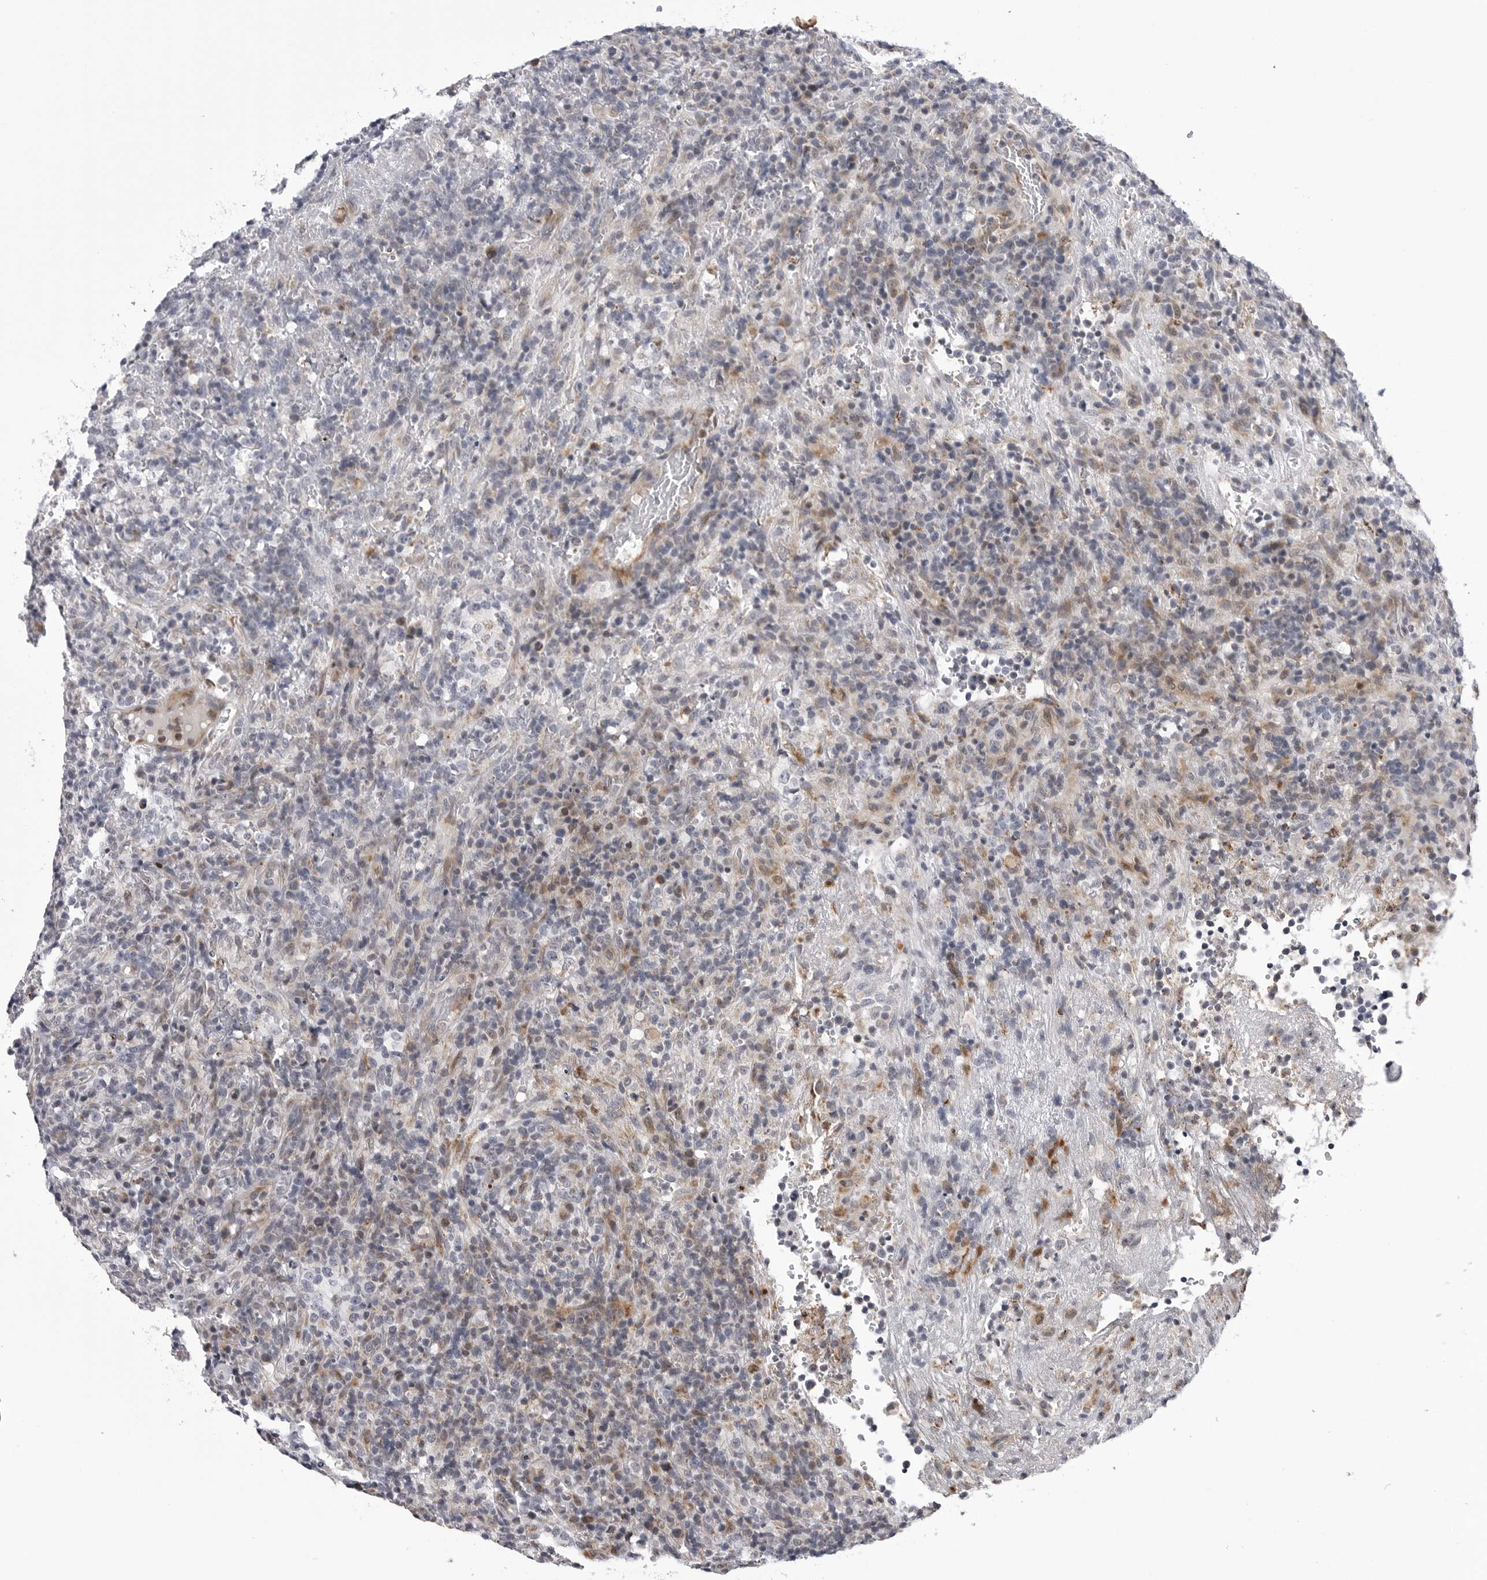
{"staining": {"intensity": "weak", "quantity": "<25%", "location": "cytoplasmic/membranous"}, "tissue": "lymphoma", "cell_type": "Tumor cells", "image_type": "cancer", "snomed": [{"axis": "morphology", "description": "Malignant lymphoma, non-Hodgkin's type, High grade"}, {"axis": "topography", "description": "Lymph node"}], "caption": "Malignant lymphoma, non-Hodgkin's type (high-grade) stained for a protein using immunohistochemistry (IHC) reveals no staining tumor cells.", "gene": "CDK20", "patient": {"sex": "female", "age": 76}}